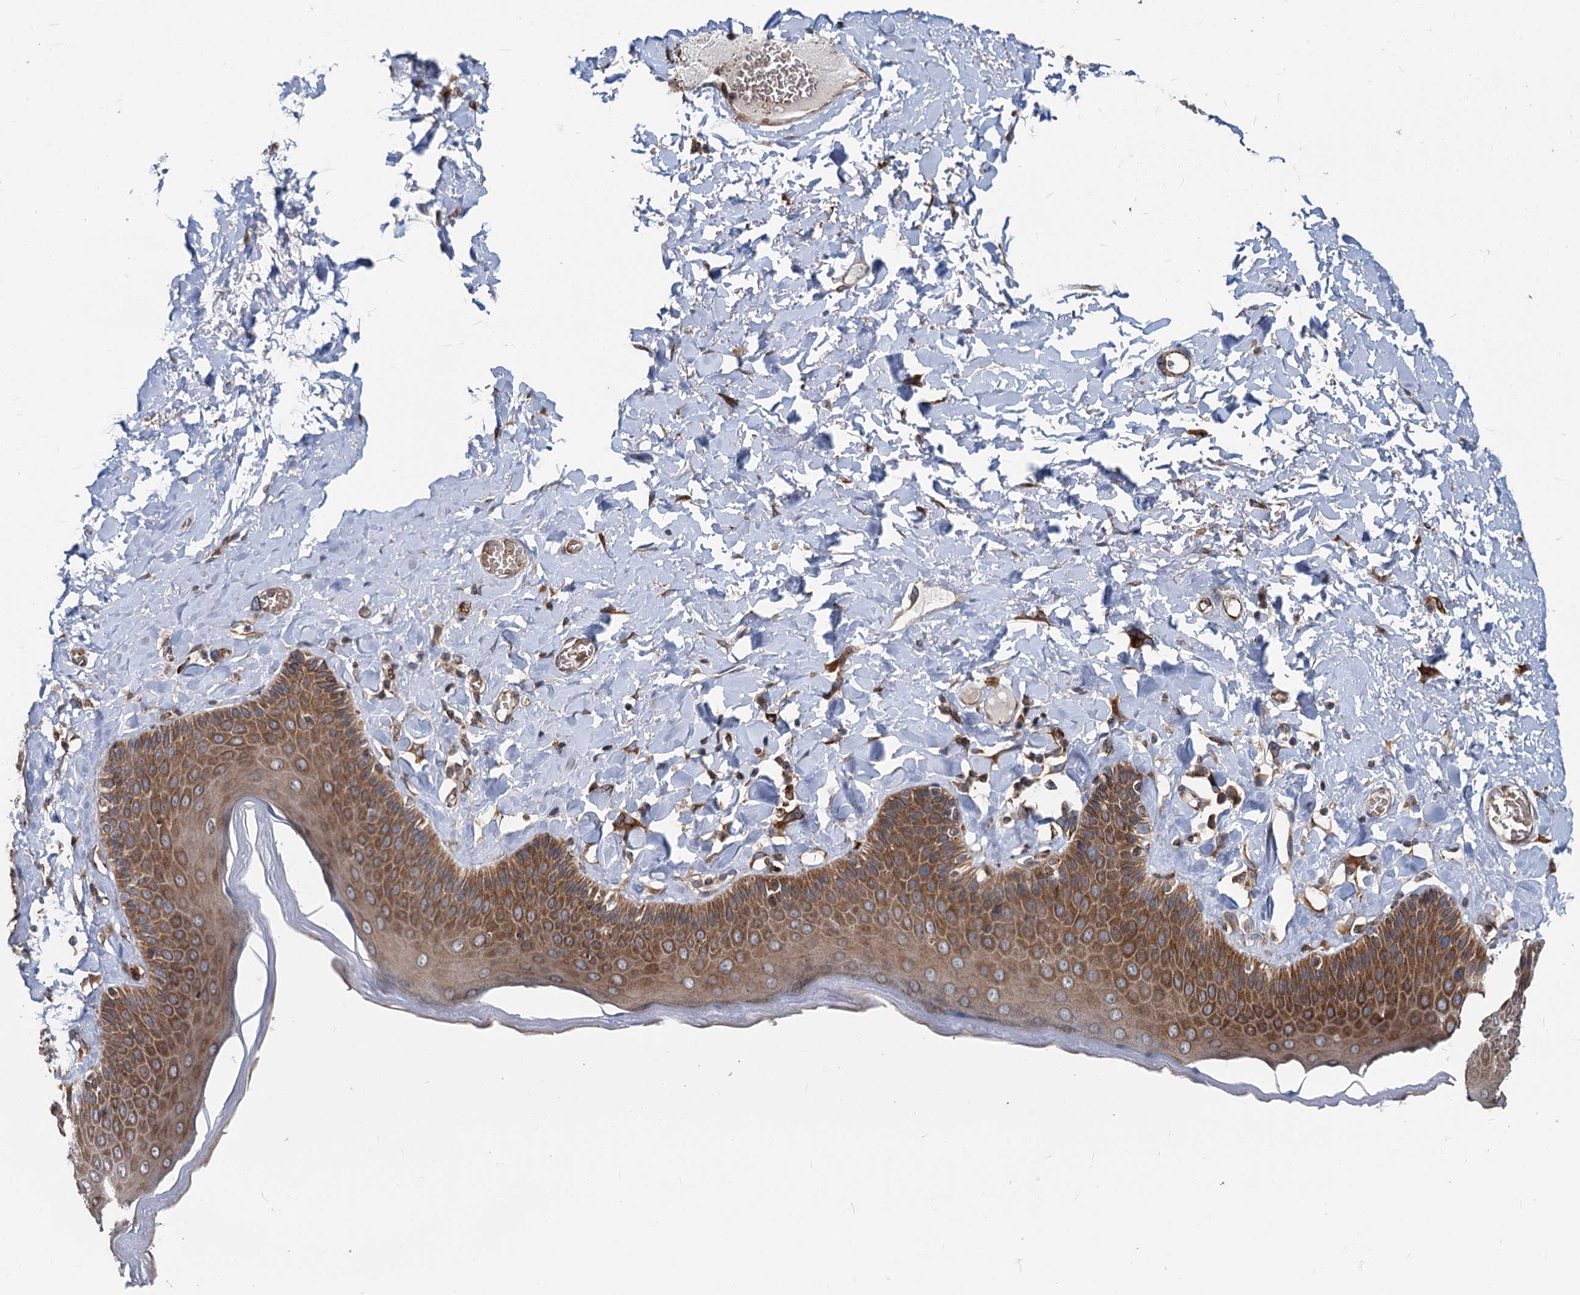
{"staining": {"intensity": "strong", "quantity": ">75%", "location": "cytoplasmic/membranous"}, "tissue": "skin", "cell_type": "Epidermal cells", "image_type": "normal", "snomed": [{"axis": "morphology", "description": "Normal tissue, NOS"}, {"axis": "topography", "description": "Anal"}], "caption": "Epidermal cells show high levels of strong cytoplasmic/membranous staining in about >75% of cells in normal human skin. (Brightfield microscopy of DAB IHC at high magnification).", "gene": "STIM1", "patient": {"sex": "male", "age": 69}}